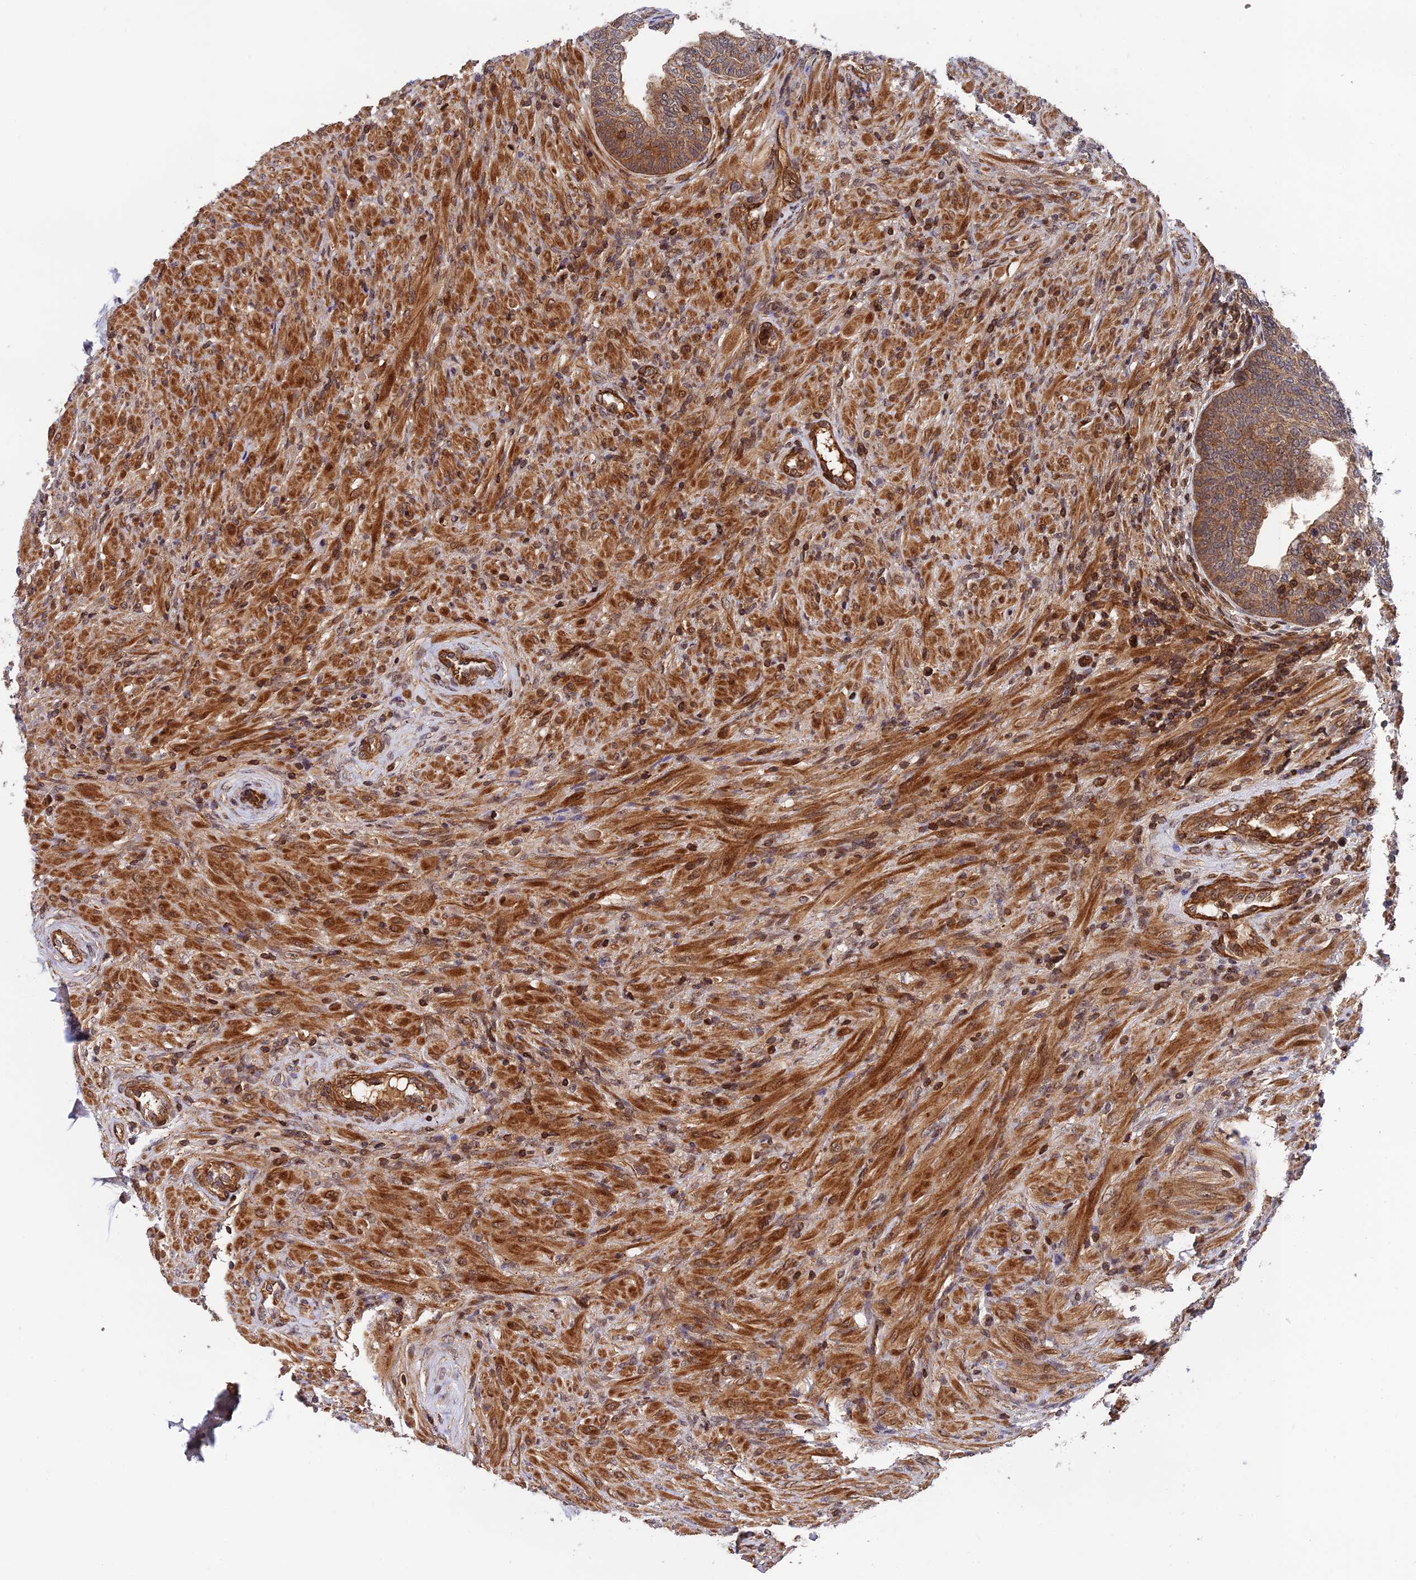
{"staining": {"intensity": "weak", "quantity": ">75%", "location": "cytoplasmic/membranous"}, "tissue": "prostate", "cell_type": "Glandular cells", "image_type": "normal", "snomed": [{"axis": "morphology", "description": "Normal tissue, NOS"}, {"axis": "topography", "description": "Prostate"}], "caption": "High-magnification brightfield microscopy of unremarkable prostate stained with DAB (brown) and counterstained with hematoxylin (blue). glandular cells exhibit weak cytoplasmic/membranous staining is appreciated in about>75% of cells. Using DAB (3,3'-diaminobenzidine) (brown) and hematoxylin (blue) stains, captured at high magnification using brightfield microscopy.", "gene": "OSBPL1A", "patient": {"sex": "male", "age": 76}}